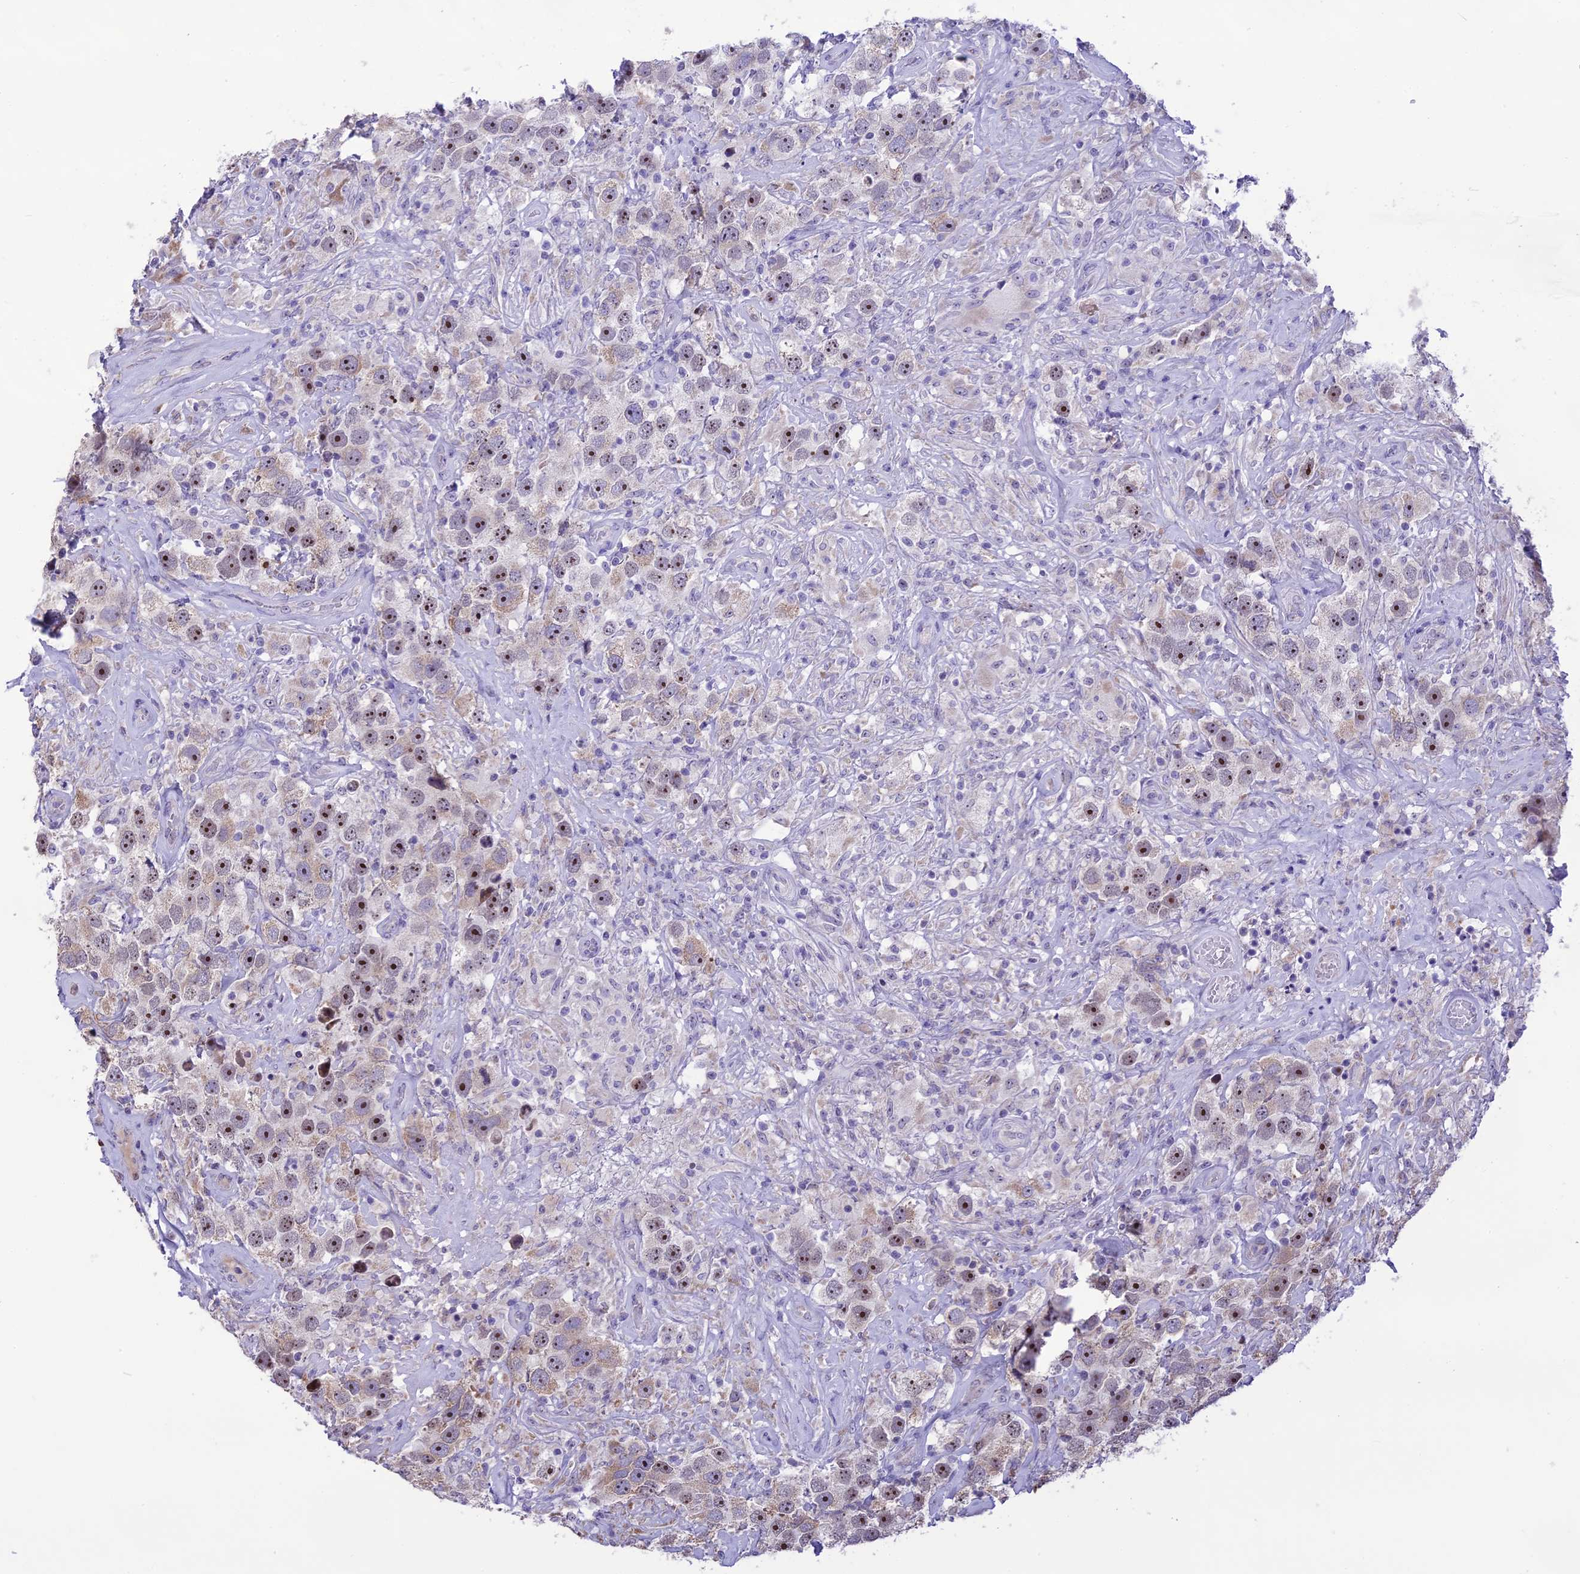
{"staining": {"intensity": "strong", "quantity": "25%-75%", "location": "nuclear"}, "tissue": "testis cancer", "cell_type": "Tumor cells", "image_type": "cancer", "snomed": [{"axis": "morphology", "description": "Seminoma, NOS"}, {"axis": "topography", "description": "Testis"}], "caption": "A brown stain highlights strong nuclear staining of a protein in human testis cancer tumor cells.", "gene": "CMSS1", "patient": {"sex": "male", "age": 49}}